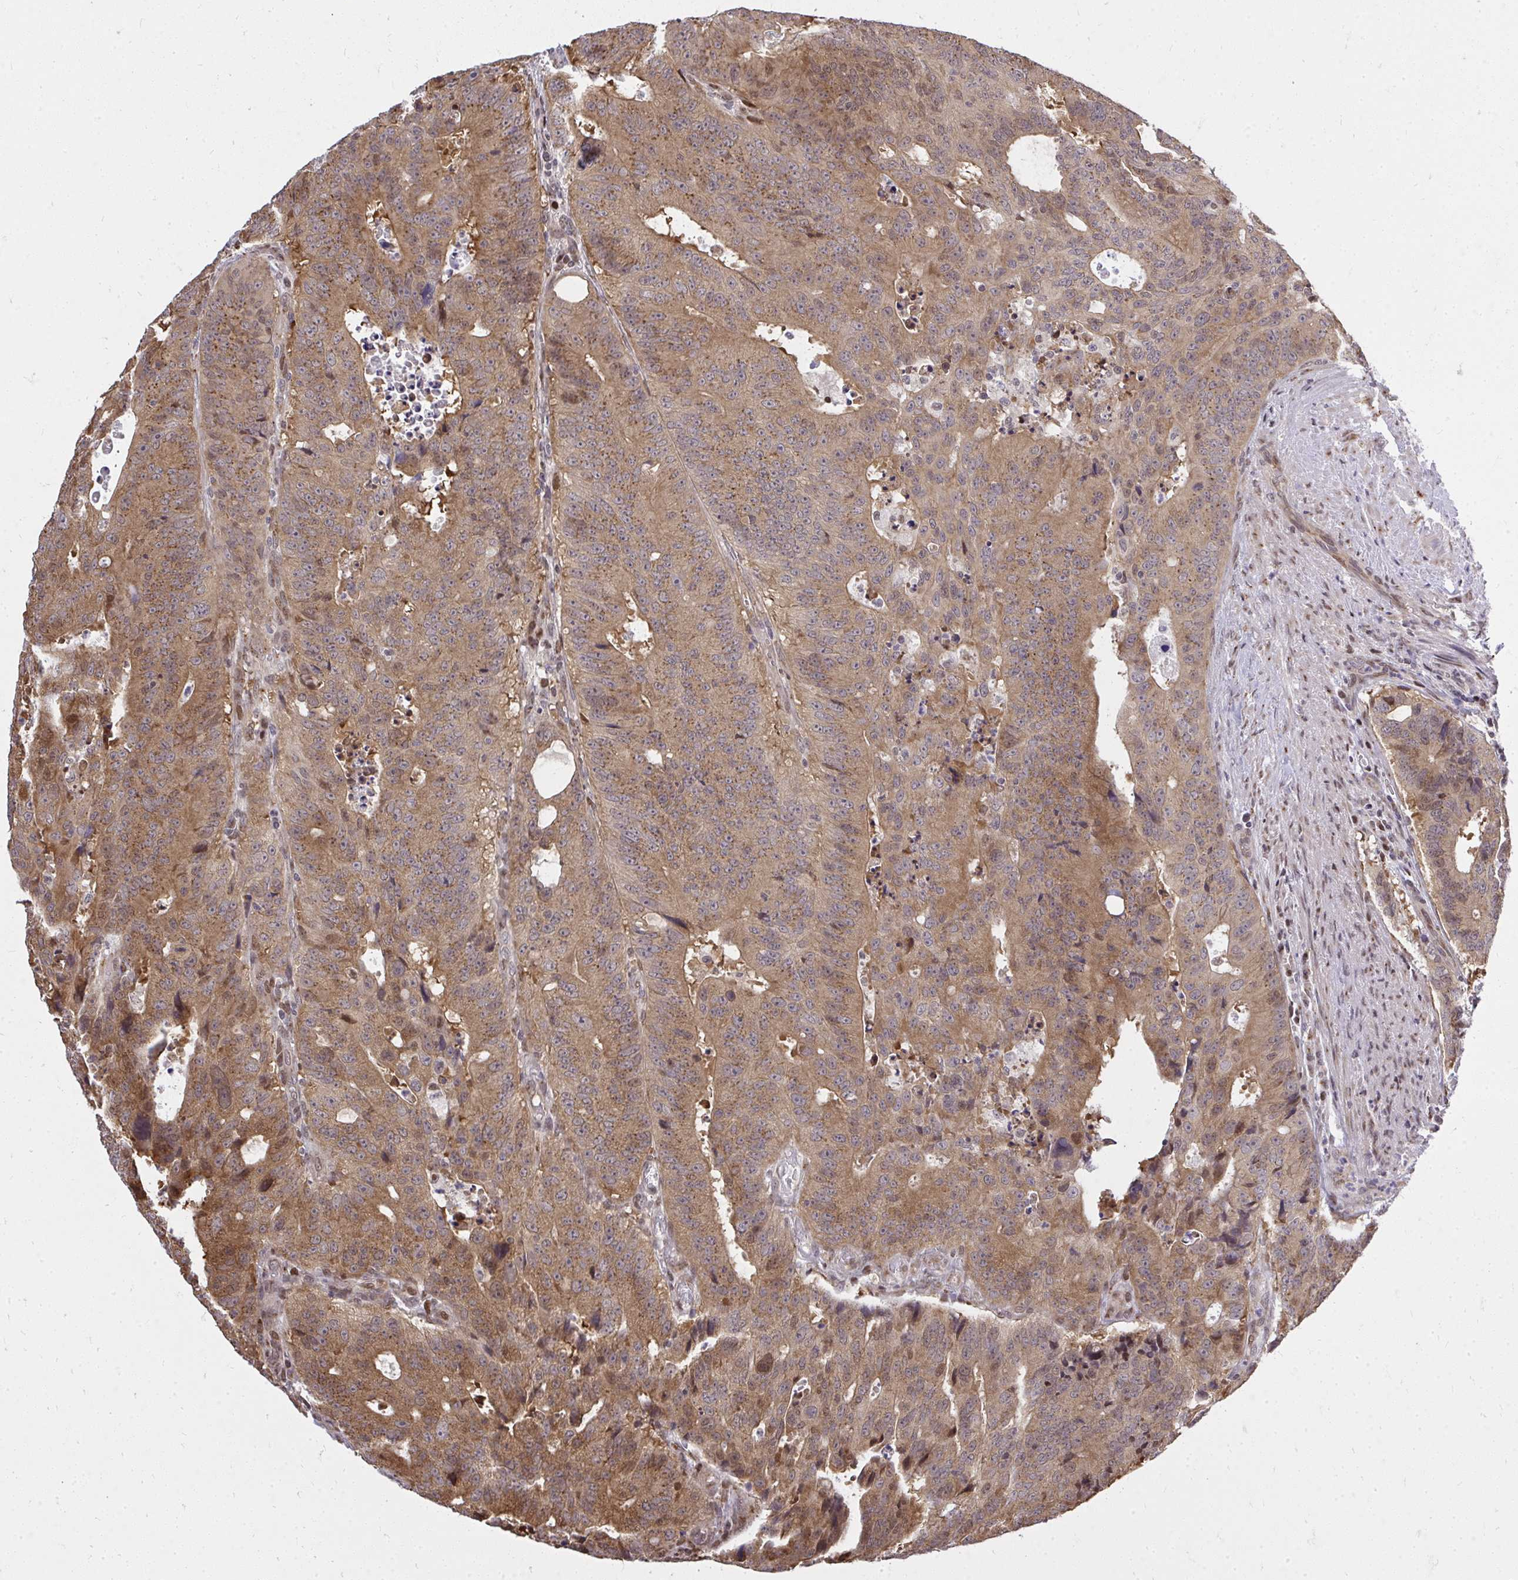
{"staining": {"intensity": "moderate", "quantity": ">75%", "location": "cytoplasmic/membranous,nuclear"}, "tissue": "colorectal cancer", "cell_type": "Tumor cells", "image_type": "cancer", "snomed": [{"axis": "morphology", "description": "Adenocarcinoma, NOS"}, {"axis": "topography", "description": "Colon"}], "caption": "This photomicrograph exhibits immunohistochemistry (IHC) staining of adenocarcinoma (colorectal), with medium moderate cytoplasmic/membranous and nuclear staining in approximately >75% of tumor cells.", "gene": "PIGY", "patient": {"sex": "male", "age": 62}}